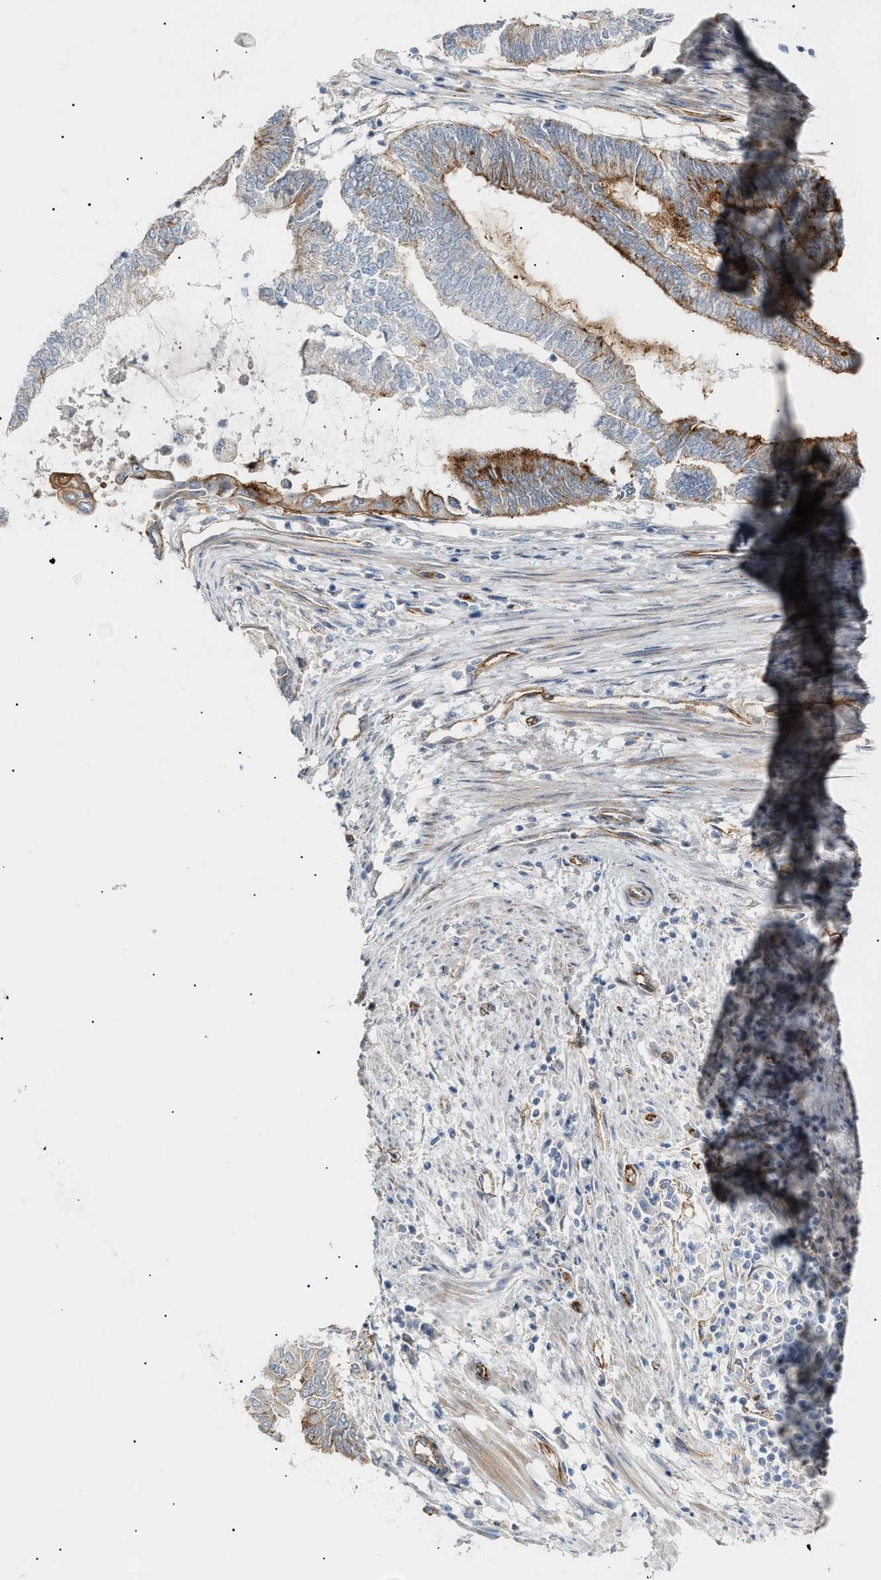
{"staining": {"intensity": "strong", "quantity": "<25%", "location": "cytoplasmic/membranous"}, "tissue": "endometrial cancer", "cell_type": "Tumor cells", "image_type": "cancer", "snomed": [{"axis": "morphology", "description": "Adenocarcinoma, NOS"}, {"axis": "topography", "description": "Uterus"}, {"axis": "topography", "description": "Endometrium"}], "caption": "Strong cytoplasmic/membranous staining is identified in about <25% of tumor cells in endometrial cancer (adenocarcinoma).", "gene": "ZFHX2", "patient": {"sex": "female", "age": 70}}